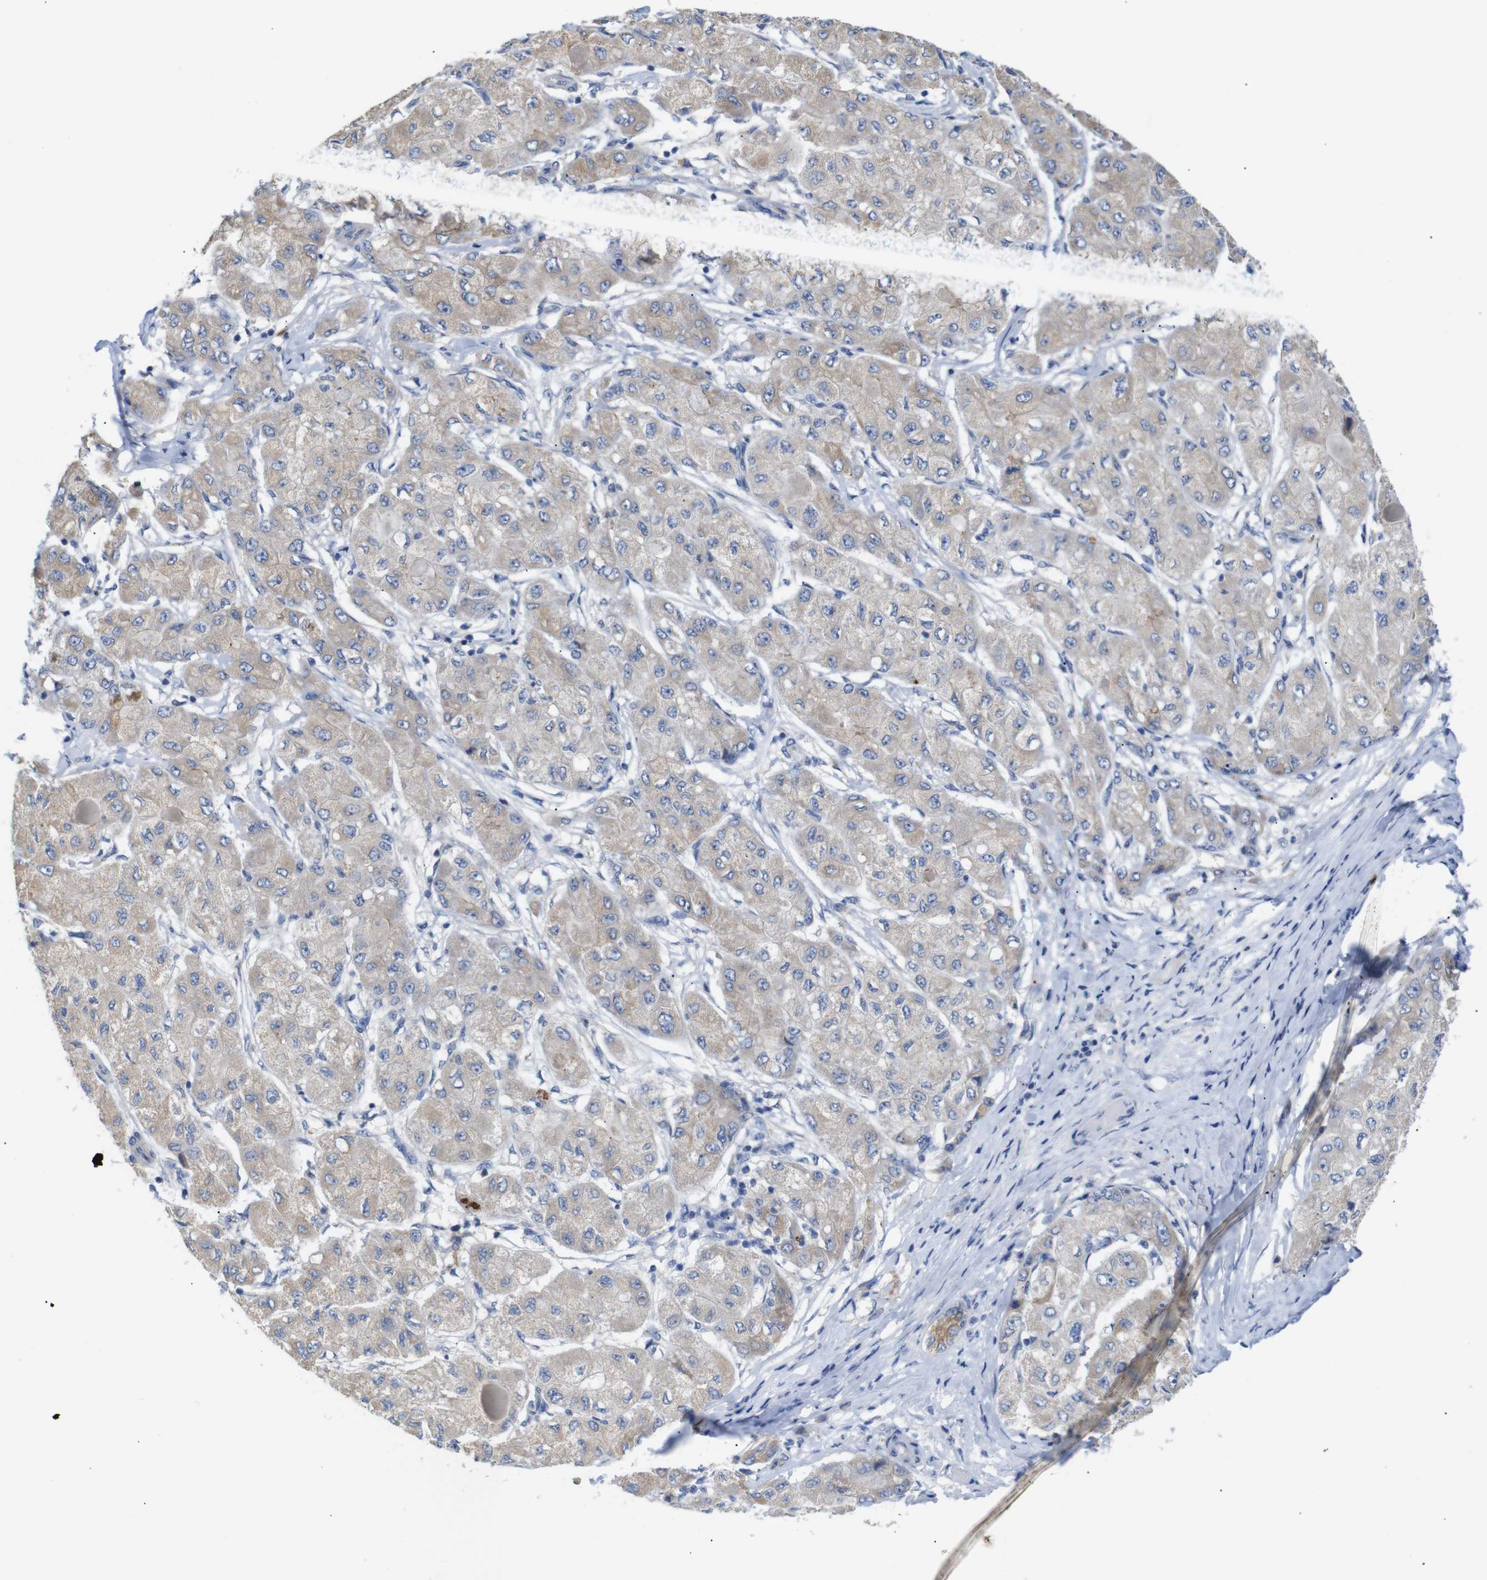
{"staining": {"intensity": "weak", "quantity": ">75%", "location": "cytoplasmic/membranous"}, "tissue": "liver cancer", "cell_type": "Tumor cells", "image_type": "cancer", "snomed": [{"axis": "morphology", "description": "Carcinoma, Hepatocellular, NOS"}, {"axis": "topography", "description": "Liver"}], "caption": "Weak cytoplasmic/membranous staining for a protein is appreciated in about >75% of tumor cells of liver cancer using immunohistochemistry (IHC).", "gene": "ALOX15", "patient": {"sex": "male", "age": 80}}